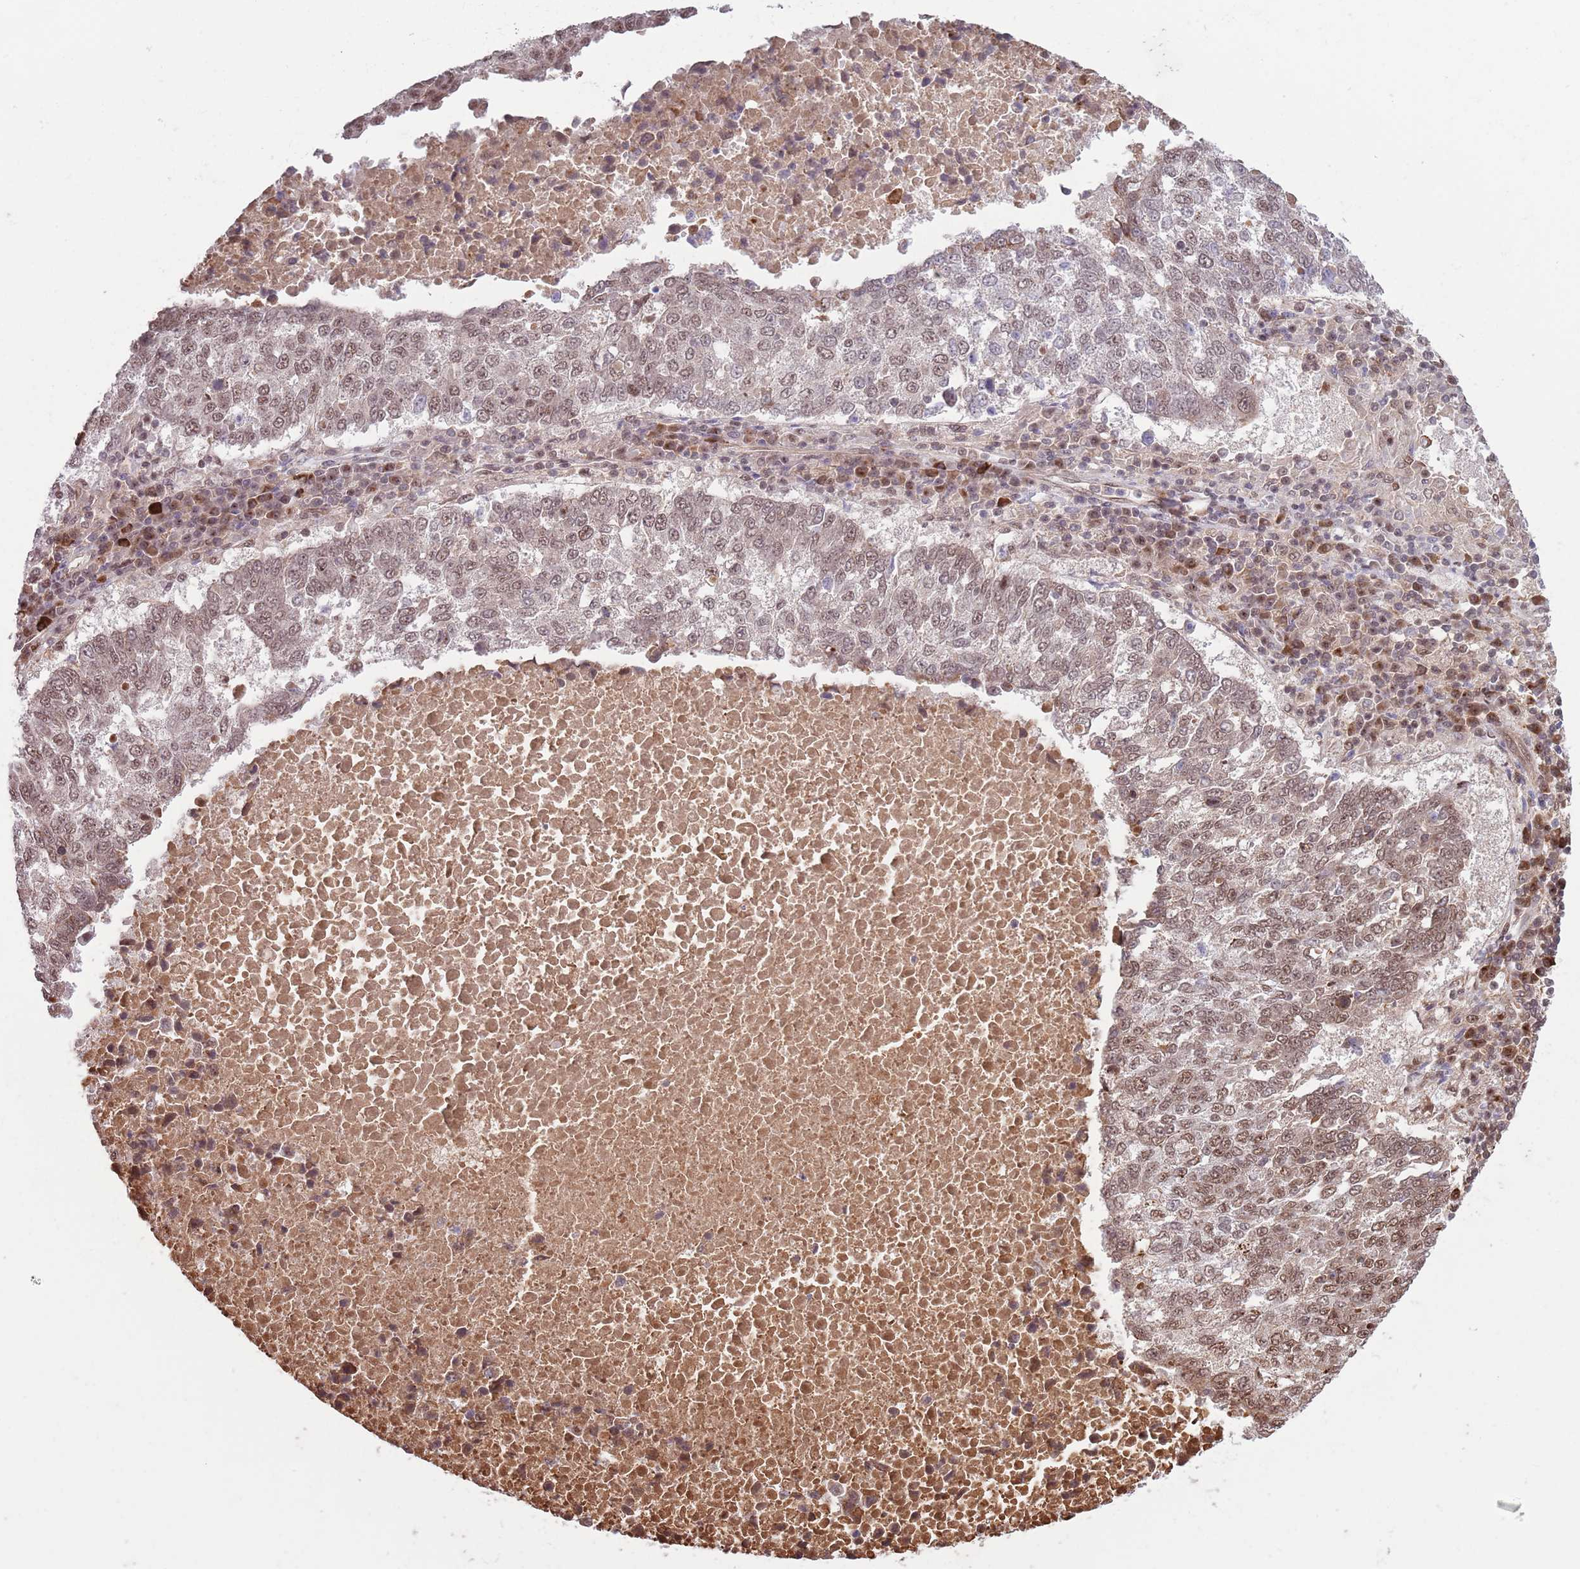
{"staining": {"intensity": "moderate", "quantity": ">75%", "location": "nuclear"}, "tissue": "lung cancer", "cell_type": "Tumor cells", "image_type": "cancer", "snomed": [{"axis": "morphology", "description": "Squamous cell carcinoma, NOS"}, {"axis": "topography", "description": "Lung"}], "caption": "Human squamous cell carcinoma (lung) stained with a brown dye exhibits moderate nuclear positive positivity in about >75% of tumor cells.", "gene": "SIPA1L3", "patient": {"sex": "male", "age": 73}}